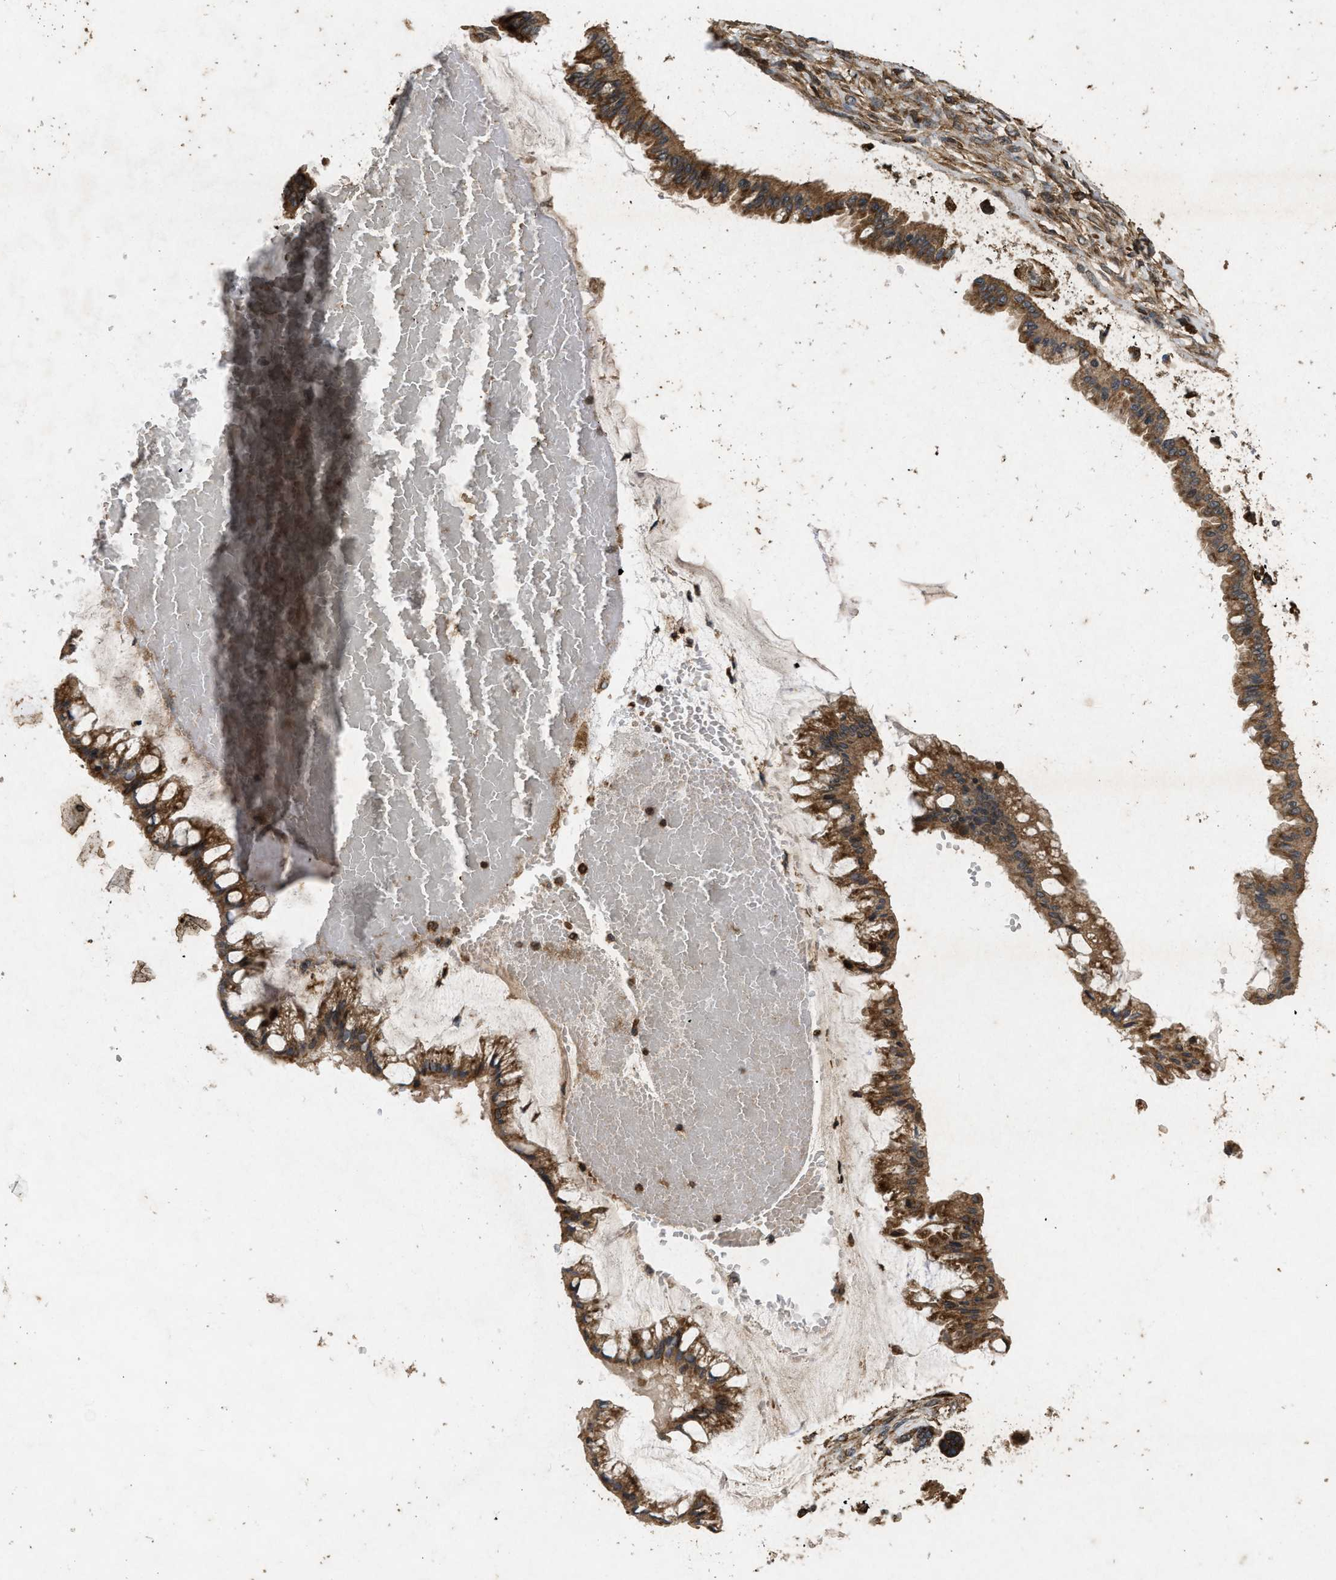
{"staining": {"intensity": "strong", "quantity": ">75%", "location": "cytoplasmic/membranous"}, "tissue": "ovarian cancer", "cell_type": "Tumor cells", "image_type": "cancer", "snomed": [{"axis": "morphology", "description": "Cystadenocarcinoma, mucinous, NOS"}, {"axis": "topography", "description": "Ovary"}], "caption": "Immunohistochemistry (IHC) staining of ovarian cancer (mucinous cystadenocarcinoma), which exhibits high levels of strong cytoplasmic/membranous expression in about >75% of tumor cells indicating strong cytoplasmic/membranous protein staining. The staining was performed using DAB (3,3'-diaminobenzidine) (brown) for protein detection and nuclei were counterstained in hematoxylin (blue).", "gene": "GNB4", "patient": {"sex": "female", "age": 73}}